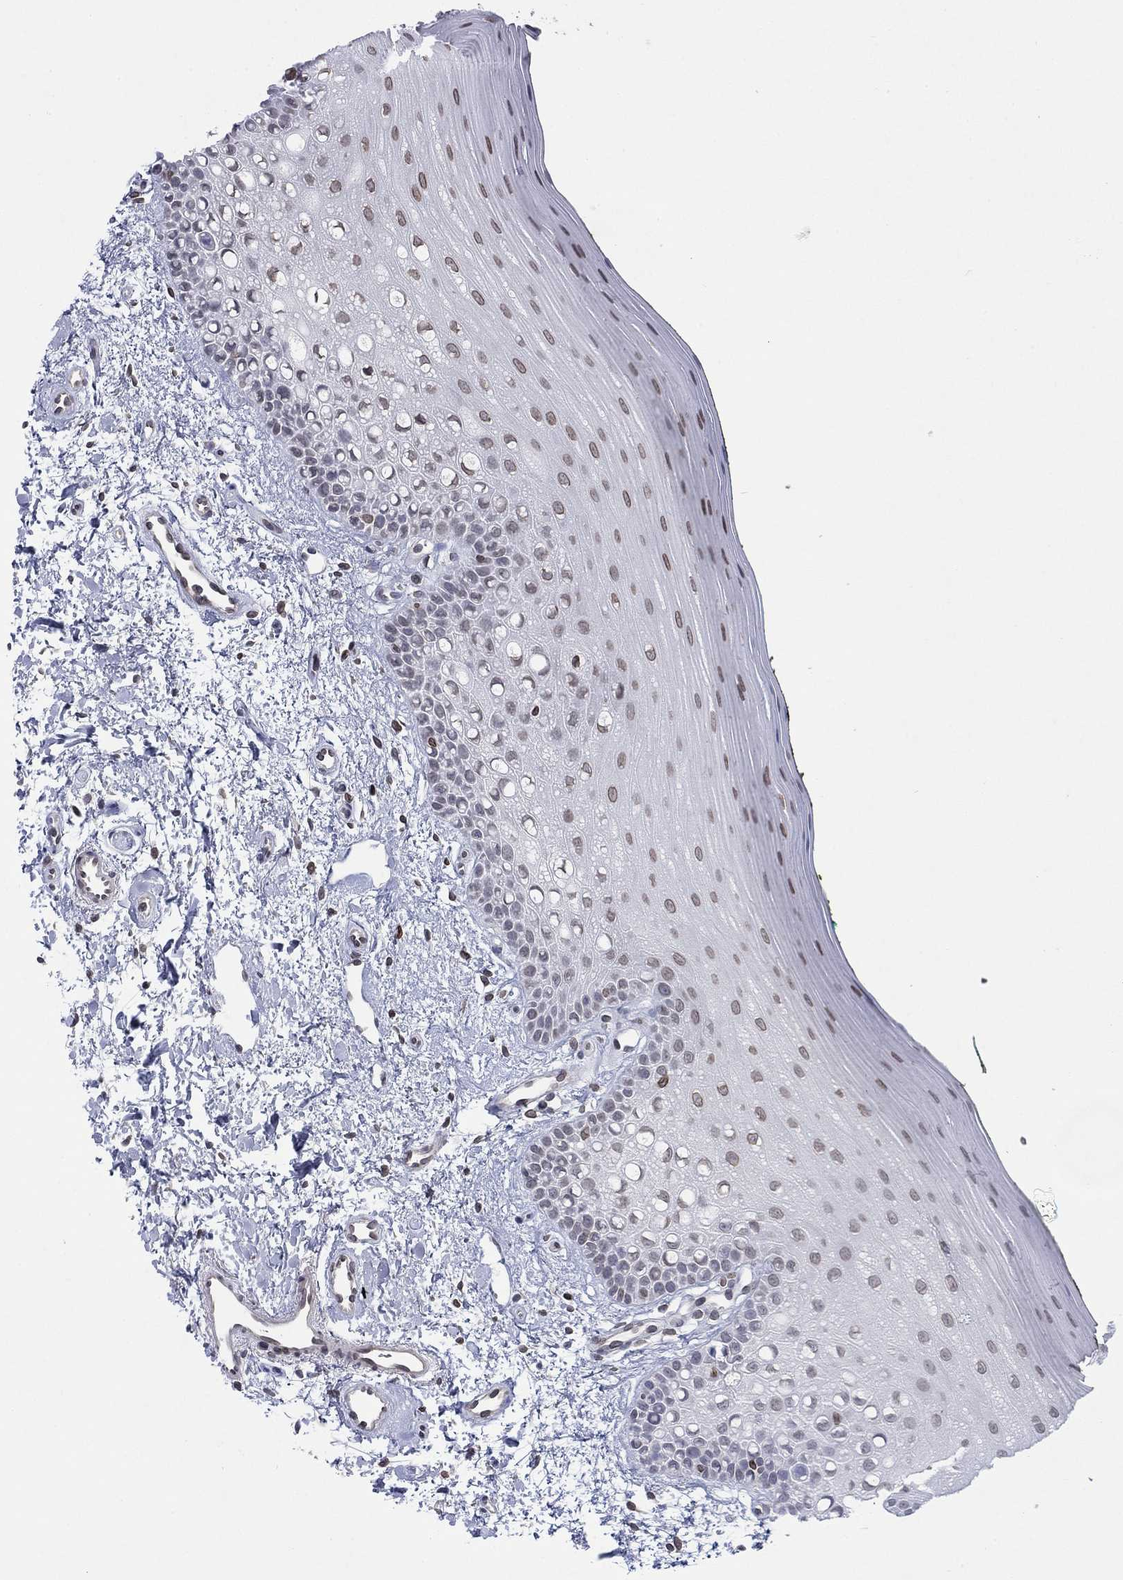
{"staining": {"intensity": "weak", "quantity": "<25%", "location": "cytoplasmic/membranous,nuclear"}, "tissue": "oral mucosa", "cell_type": "Squamous epithelial cells", "image_type": "normal", "snomed": [{"axis": "morphology", "description": "Normal tissue, NOS"}, {"axis": "topography", "description": "Oral tissue"}], "caption": "Immunohistochemical staining of benign human oral mucosa exhibits no significant expression in squamous epithelial cells. Brightfield microscopy of immunohistochemistry (IHC) stained with DAB (3,3'-diaminobenzidine) (brown) and hematoxylin (blue), captured at high magnification.", "gene": "TOR1AIP1", "patient": {"sex": "female", "age": 78}}